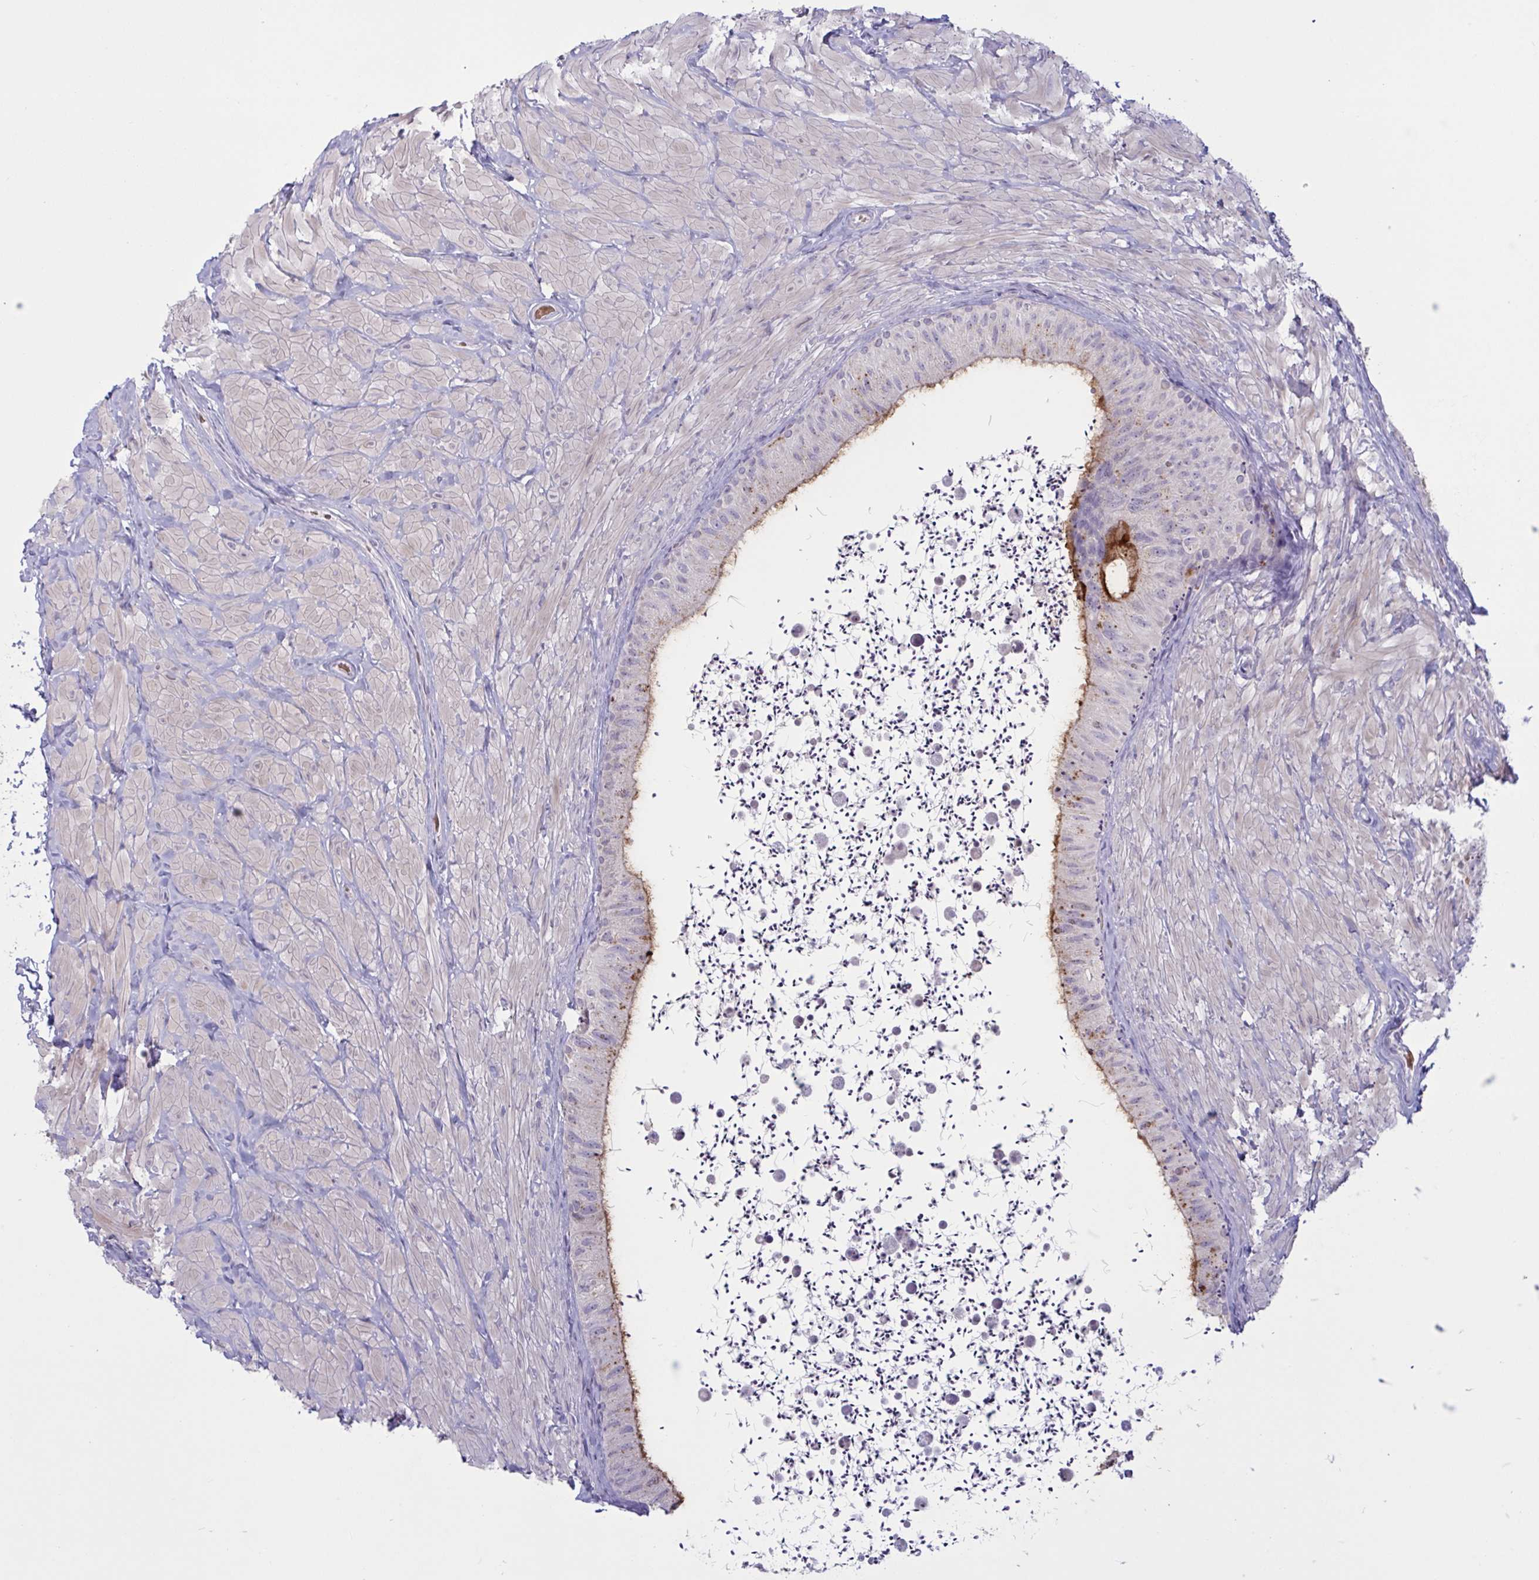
{"staining": {"intensity": "strong", "quantity": "25%-75%", "location": "cytoplasmic/membranous"}, "tissue": "epididymis", "cell_type": "Glandular cells", "image_type": "normal", "snomed": [{"axis": "morphology", "description": "Normal tissue, NOS"}, {"axis": "topography", "description": "Epididymis"}, {"axis": "topography", "description": "Peripheral nerve tissue"}], "caption": "High-power microscopy captured an immunohistochemistry (IHC) photomicrograph of benign epididymis, revealing strong cytoplasmic/membranous positivity in about 25%-75% of glandular cells. (IHC, brightfield microscopy, high magnification).", "gene": "ENSG00000281613", "patient": {"sex": "male", "age": 32}}